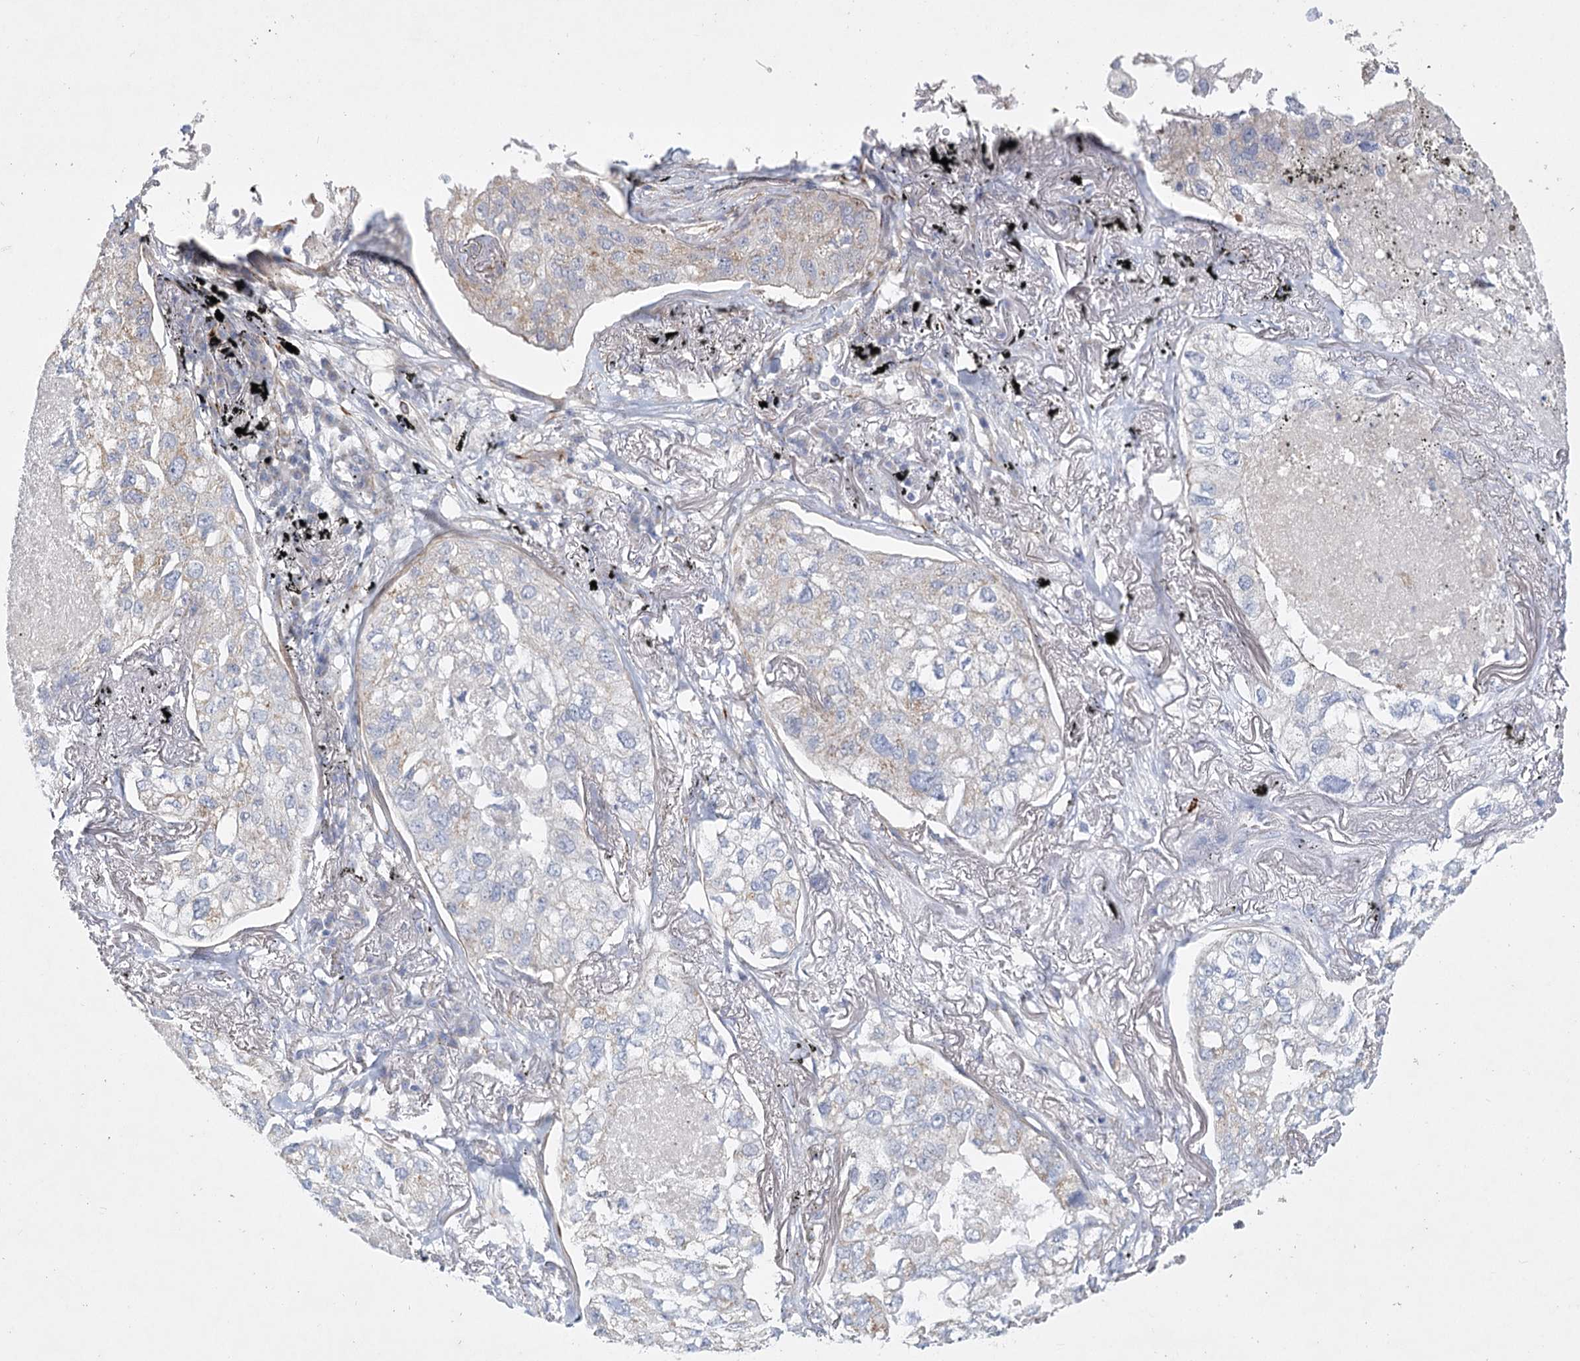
{"staining": {"intensity": "negative", "quantity": "none", "location": "none"}, "tissue": "lung cancer", "cell_type": "Tumor cells", "image_type": "cancer", "snomed": [{"axis": "morphology", "description": "Adenocarcinoma, NOS"}, {"axis": "topography", "description": "Lung"}], "caption": "The immunohistochemistry micrograph has no significant staining in tumor cells of adenocarcinoma (lung) tissue.", "gene": "DHTKD1", "patient": {"sex": "male", "age": 65}}